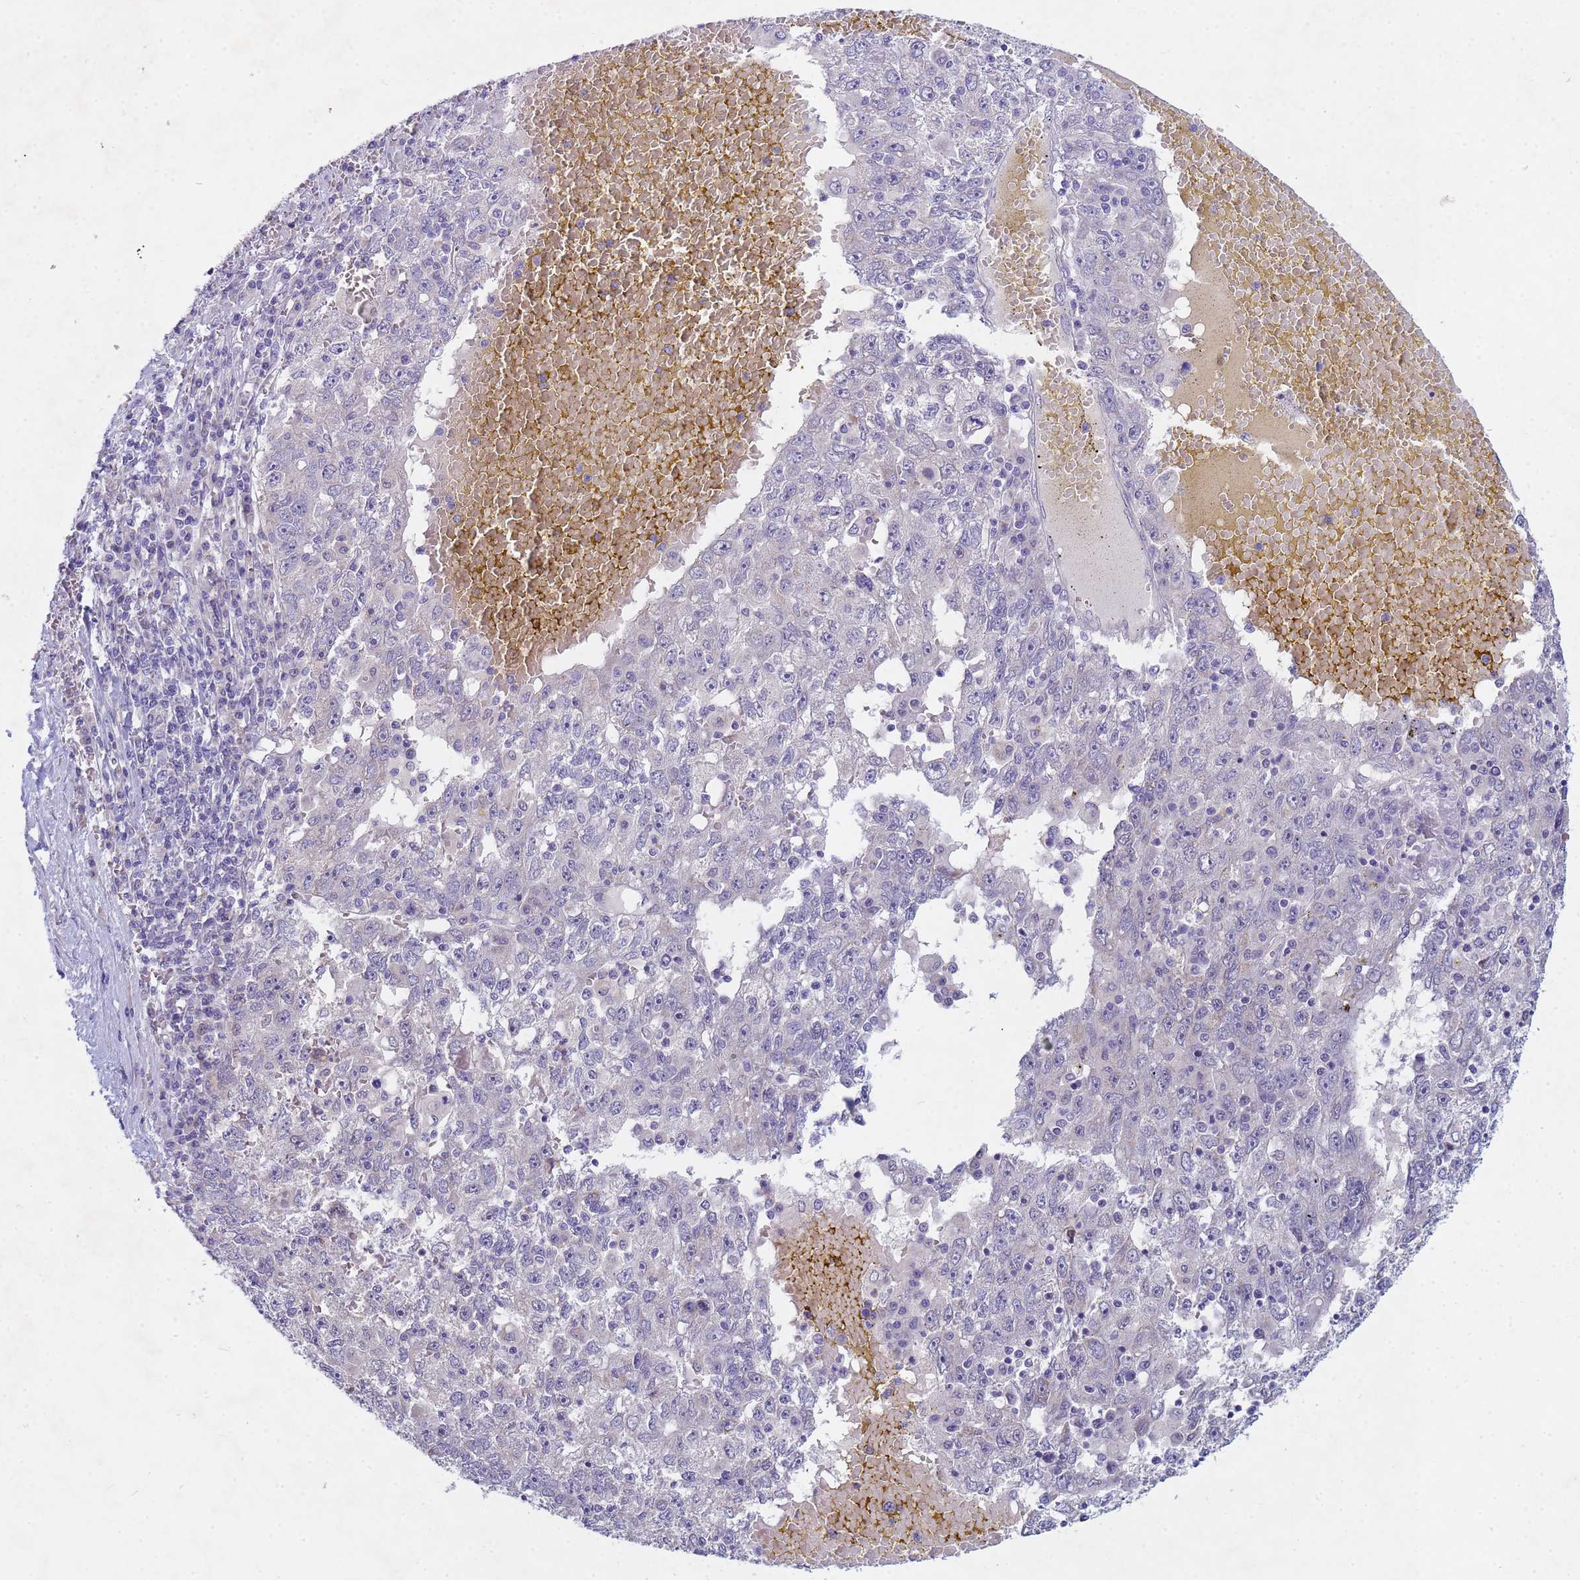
{"staining": {"intensity": "negative", "quantity": "none", "location": "none"}, "tissue": "liver cancer", "cell_type": "Tumor cells", "image_type": "cancer", "snomed": [{"axis": "morphology", "description": "Carcinoma, Hepatocellular, NOS"}, {"axis": "topography", "description": "Liver"}], "caption": "IHC of human liver cancer demonstrates no positivity in tumor cells.", "gene": "TNPO2", "patient": {"sex": "male", "age": 49}}